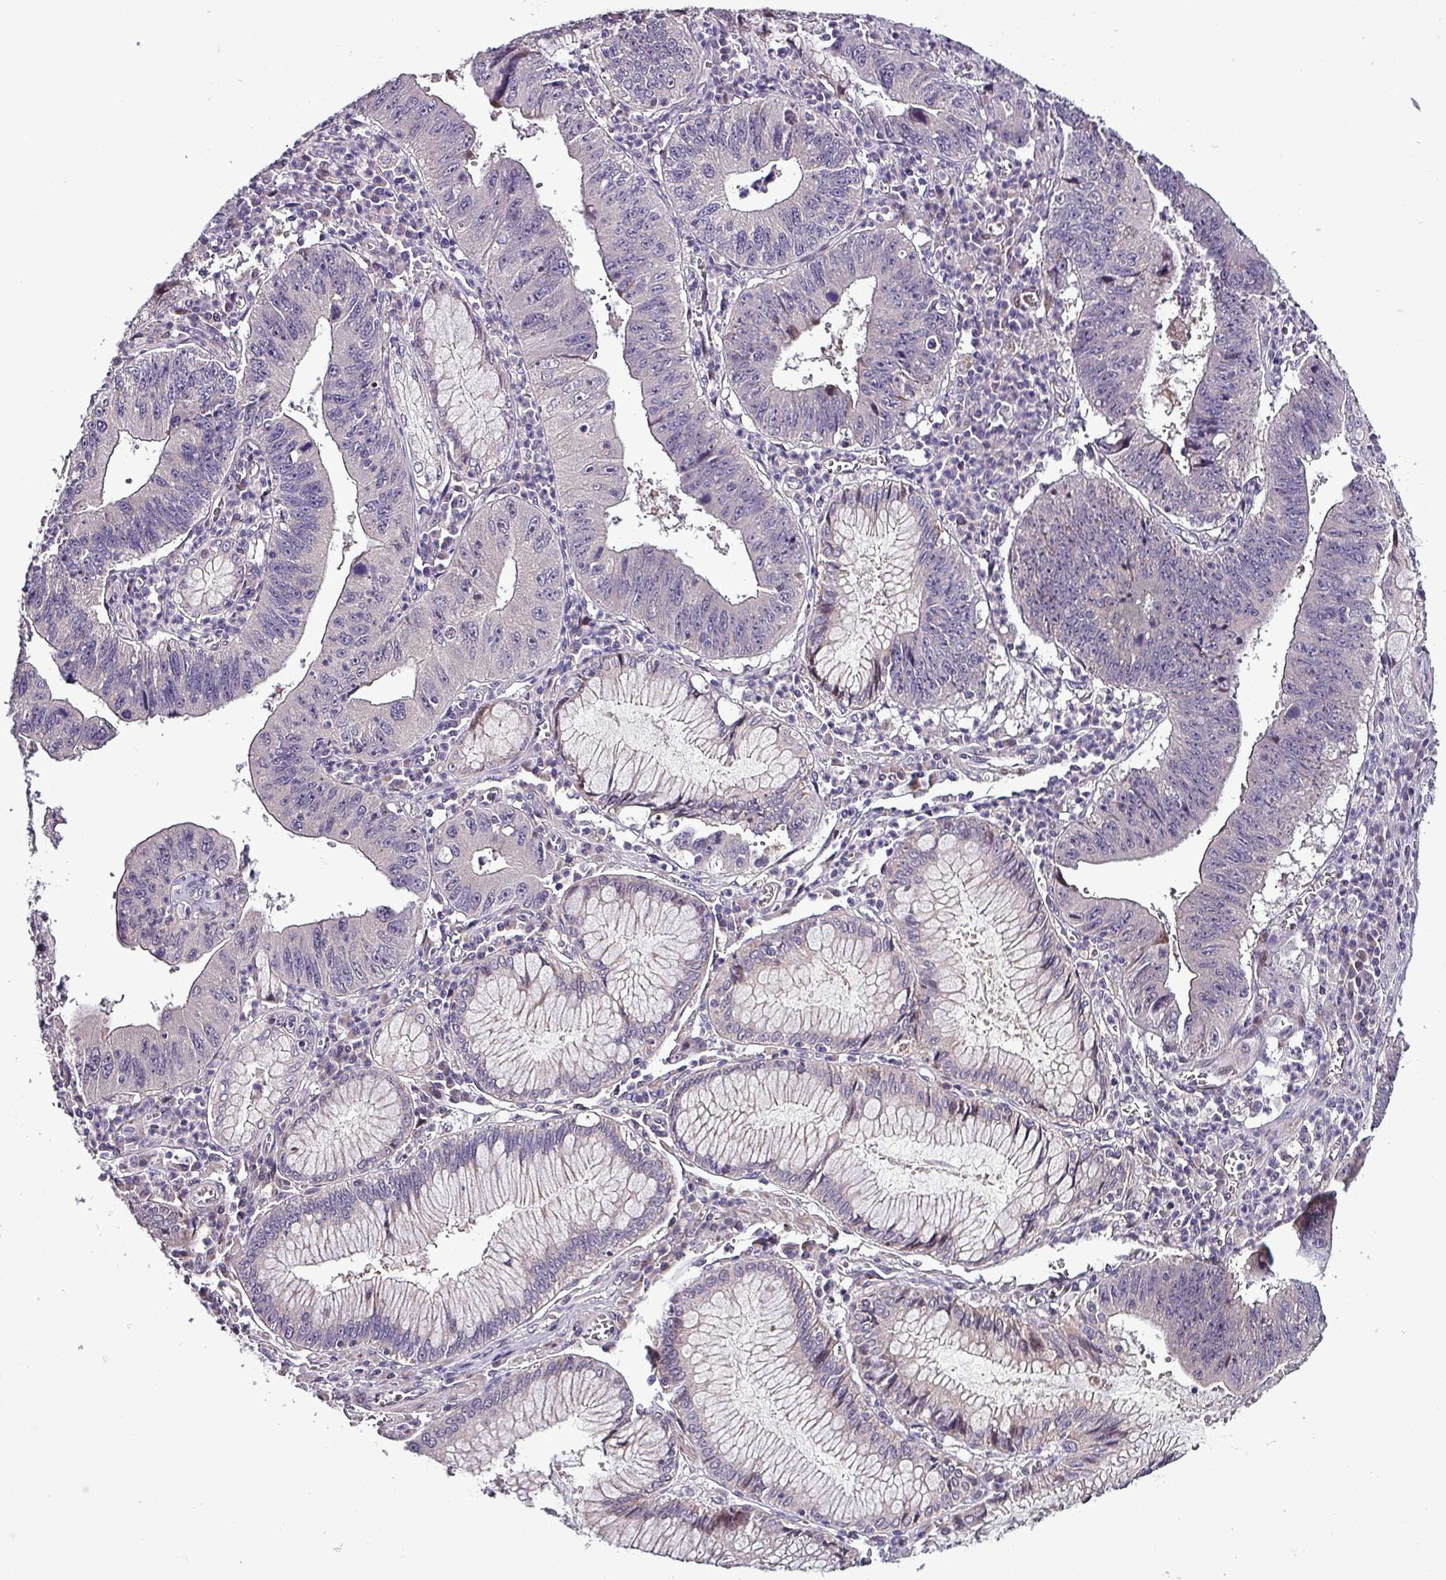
{"staining": {"intensity": "negative", "quantity": "none", "location": "none"}, "tissue": "stomach cancer", "cell_type": "Tumor cells", "image_type": "cancer", "snomed": [{"axis": "morphology", "description": "Adenocarcinoma, NOS"}, {"axis": "topography", "description": "Stomach"}], "caption": "This is an IHC photomicrograph of stomach cancer. There is no staining in tumor cells.", "gene": "GRAPL", "patient": {"sex": "male", "age": 59}}